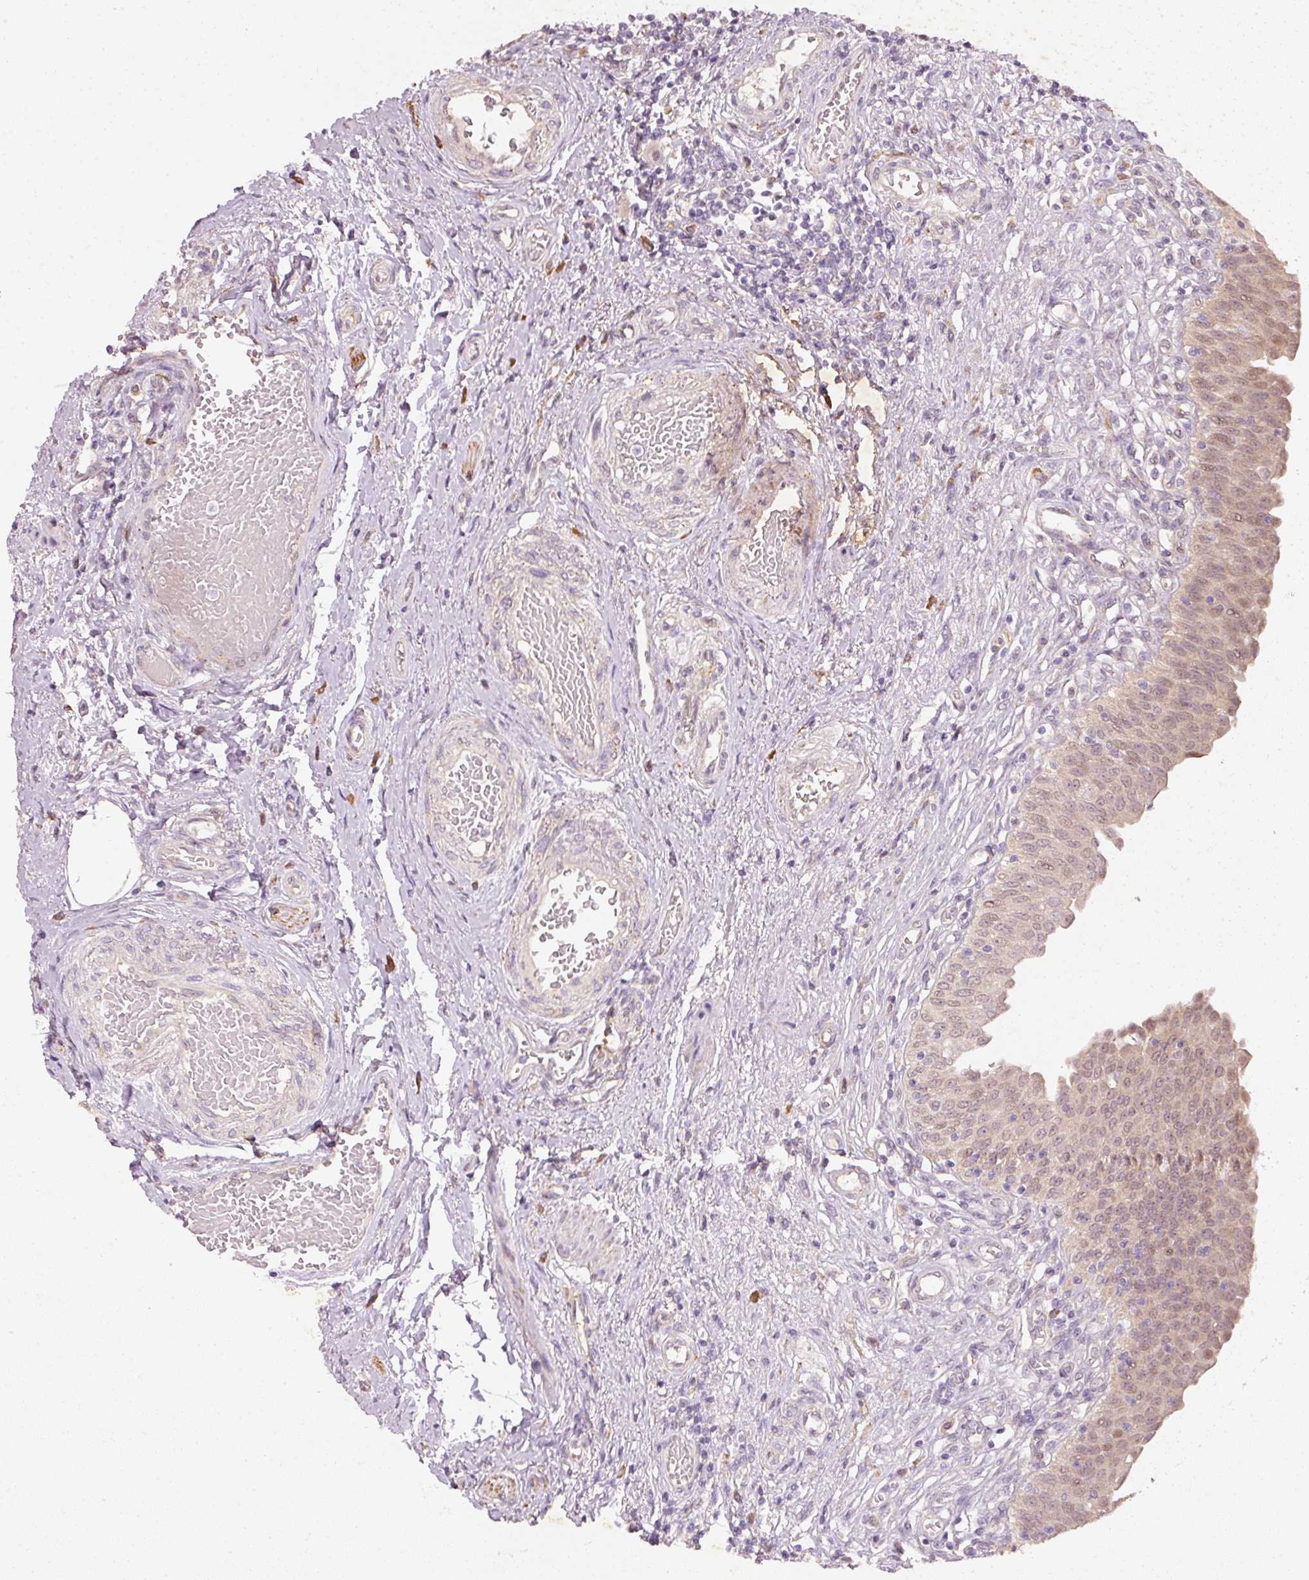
{"staining": {"intensity": "weak", "quantity": ">75%", "location": "cytoplasmic/membranous,nuclear"}, "tissue": "urinary bladder", "cell_type": "Urothelial cells", "image_type": "normal", "snomed": [{"axis": "morphology", "description": "Normal tissue, NOS"}, {"axis": "topography", "description": "Urinary bladder"}], "caption": "Immunohistochemical staining of benign urinary bladder exhibits weak cytoplasmic/membranous,nuclear protein expression in approximately >75% of urothelial cells. (DAB IHC with brightfield microscopy, high magnification).", "gene": "RGL2", "patient": {"sex": "male", "age": 71}}